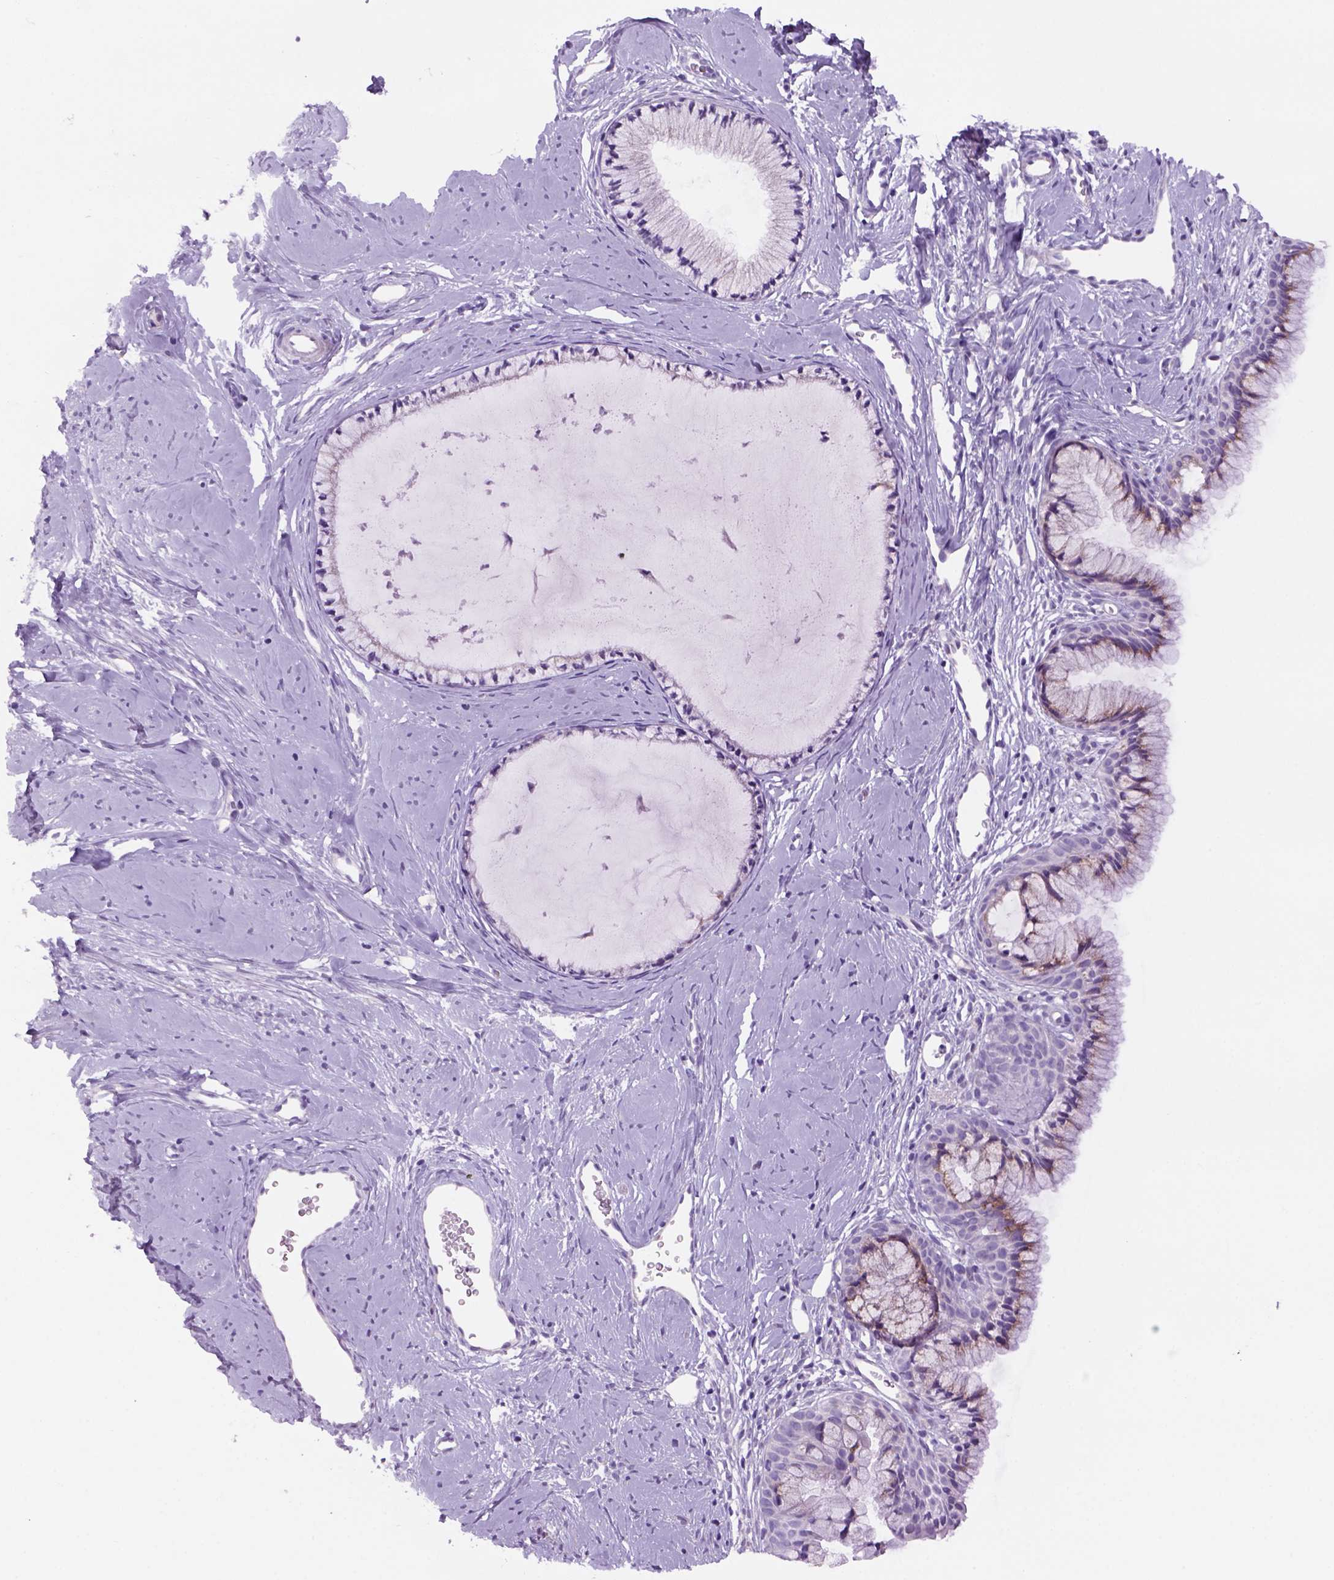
{"staining": {"intensity": "moderate", "quantity": "<25%", "location": "cytoplasmic/membranous"}, "tissue": "cervix", "cell_type": "Glandular cells", "image_type": "normal", "snomed": [{"axis": "morphology", "description": "Normal tissue, NOS"}, {"axis": "topography", "description": "Cervix"}], "caption": "Protein analysis of normal cervix reveals moderate cytoplasmic/membranous staining in approximately <25% of glandular cells.", "gene": "DNAH11", "patient": {"sex": "female", "age": 40}}